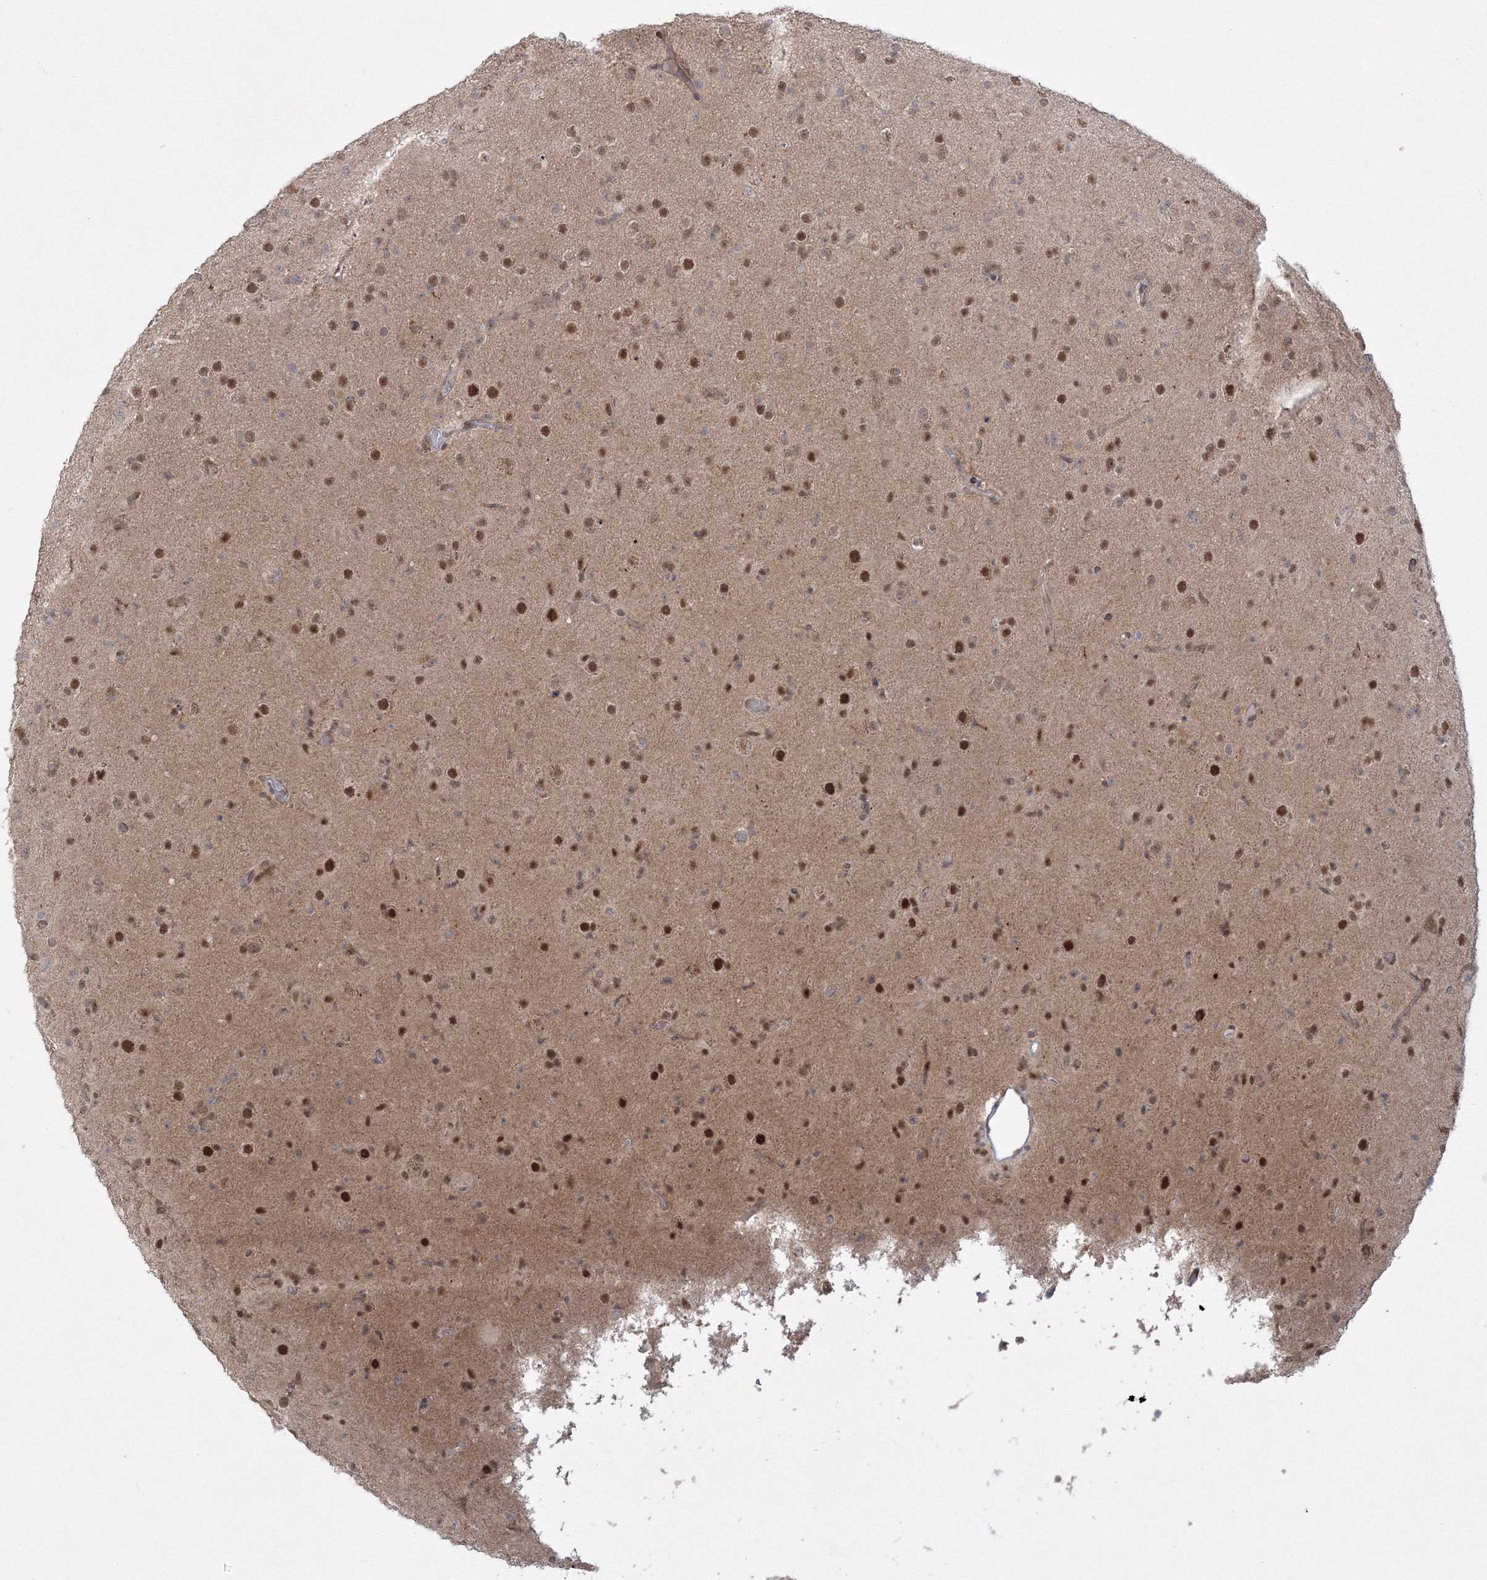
{"staining": {"intensity": "moderate", "quantity": ">75%", "location": "nuclear"}, "tissue": "glioma", "cell_type": "Tumor cells", "image_type": "cancer", "snomed": [{"axis": "morphology", "description": "Glioma, malignant, Low grade"}, {"axis": "topography", "description": "Brain"}], "caption": "This micrograph displays immunohistochemistry (IHC) staining of glioma, with medium moderate nuclear staining in approximately >75% of tumor cells.", "gene": "COPS4", "patient": {"sex": "male", "age": 65}}